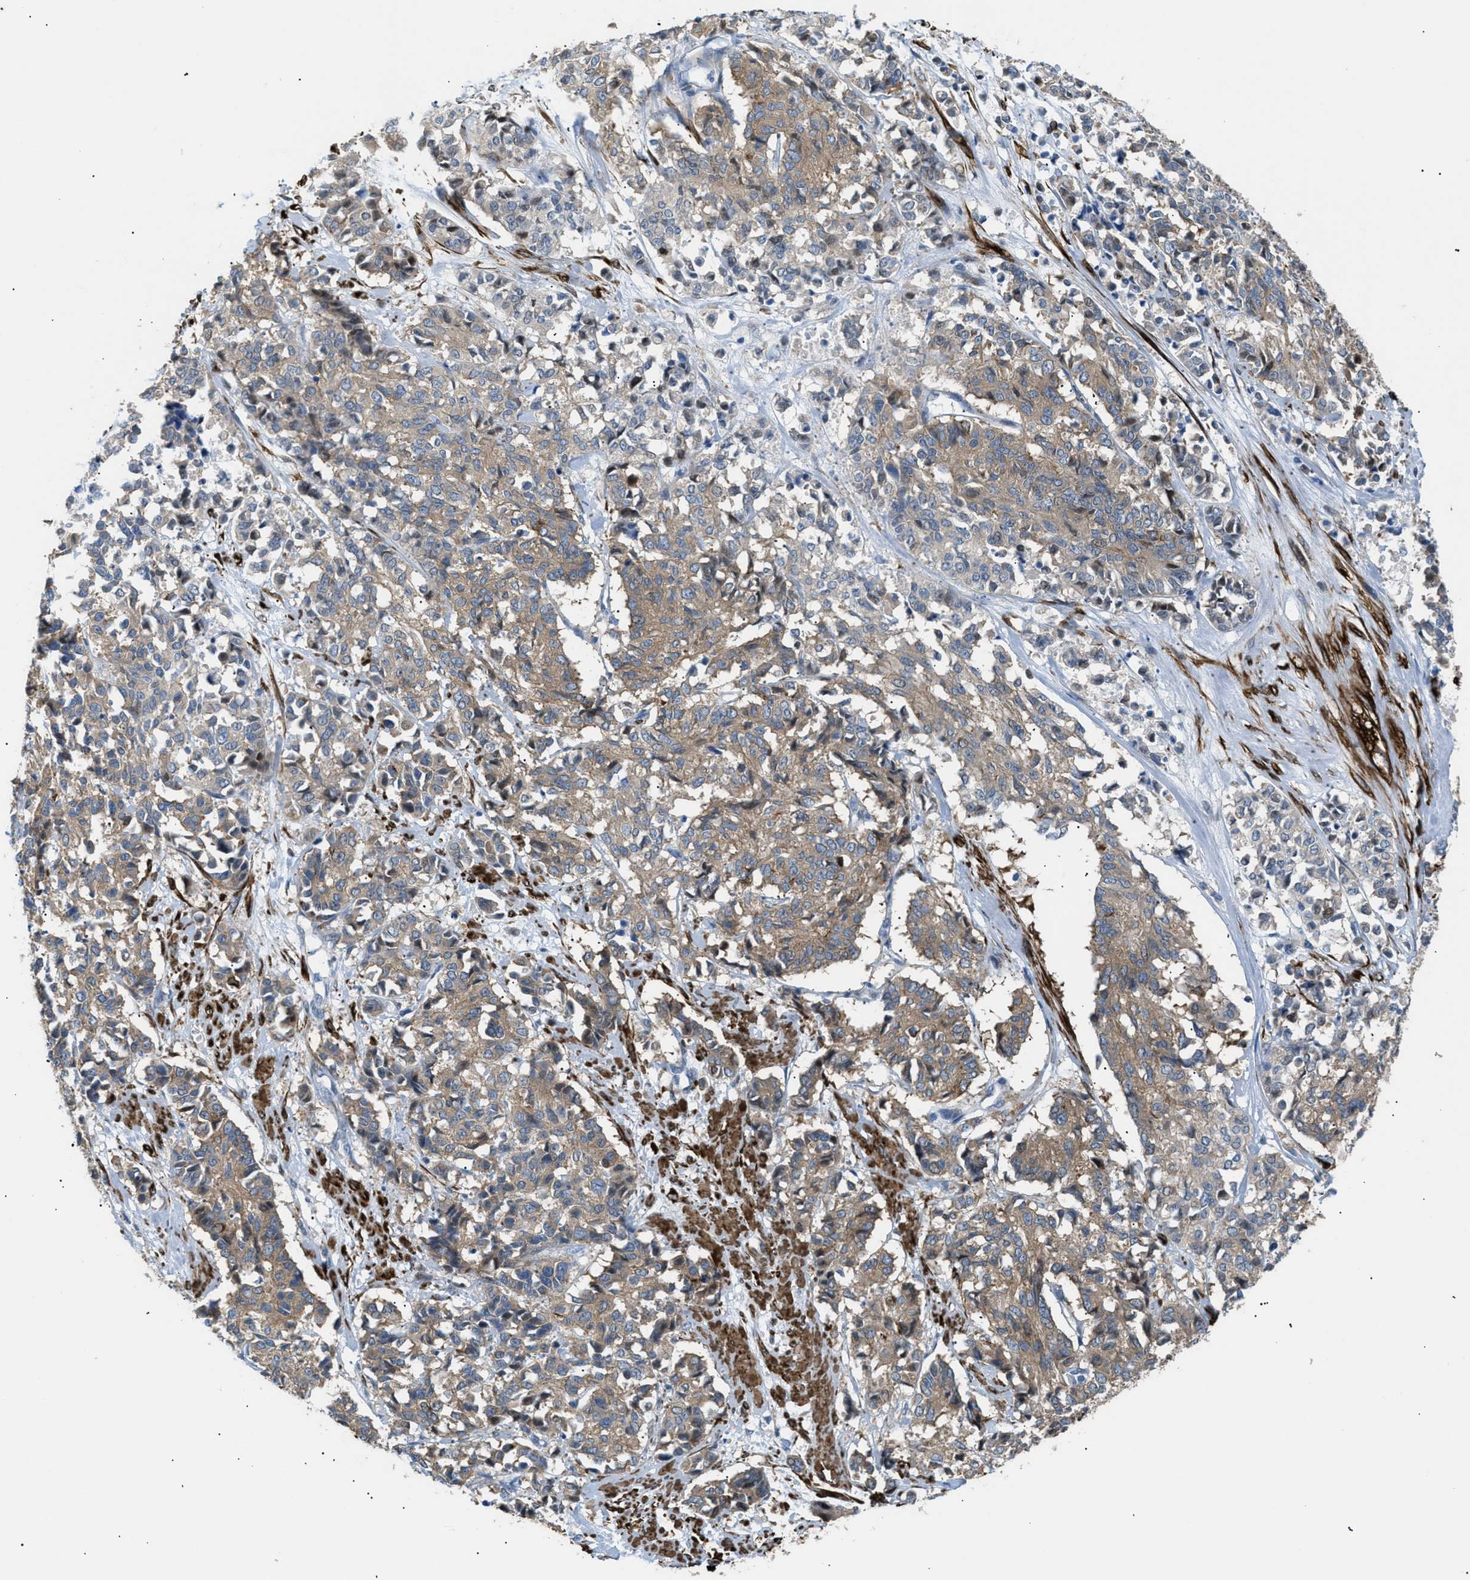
{"staining": {"intensity": "weak", "quantity": ">75%", "location": "cytoplasmic/membranous"}, "tissue": "cervical cancer", "cell_type": "Tumor cells", "image_type": "cancer", "snomed": [{"axis": "morphology", "description": "Squamous cell carcinoma, NOS"}, {"axis": "topography", "description": "Cervix"}], "caption": "A high-resolution micrograph shows immunohistochemistry staining of cervical cancer (squamous cell carcinoma), which exhibits weak cytoplasmic/membranous expression in about >75% of tumor cells. (brown staining indicates protein expression, while blue staining denotes nuclei).", "gene": "ICA1", "patient": {"sex": "female", "age": 35}}